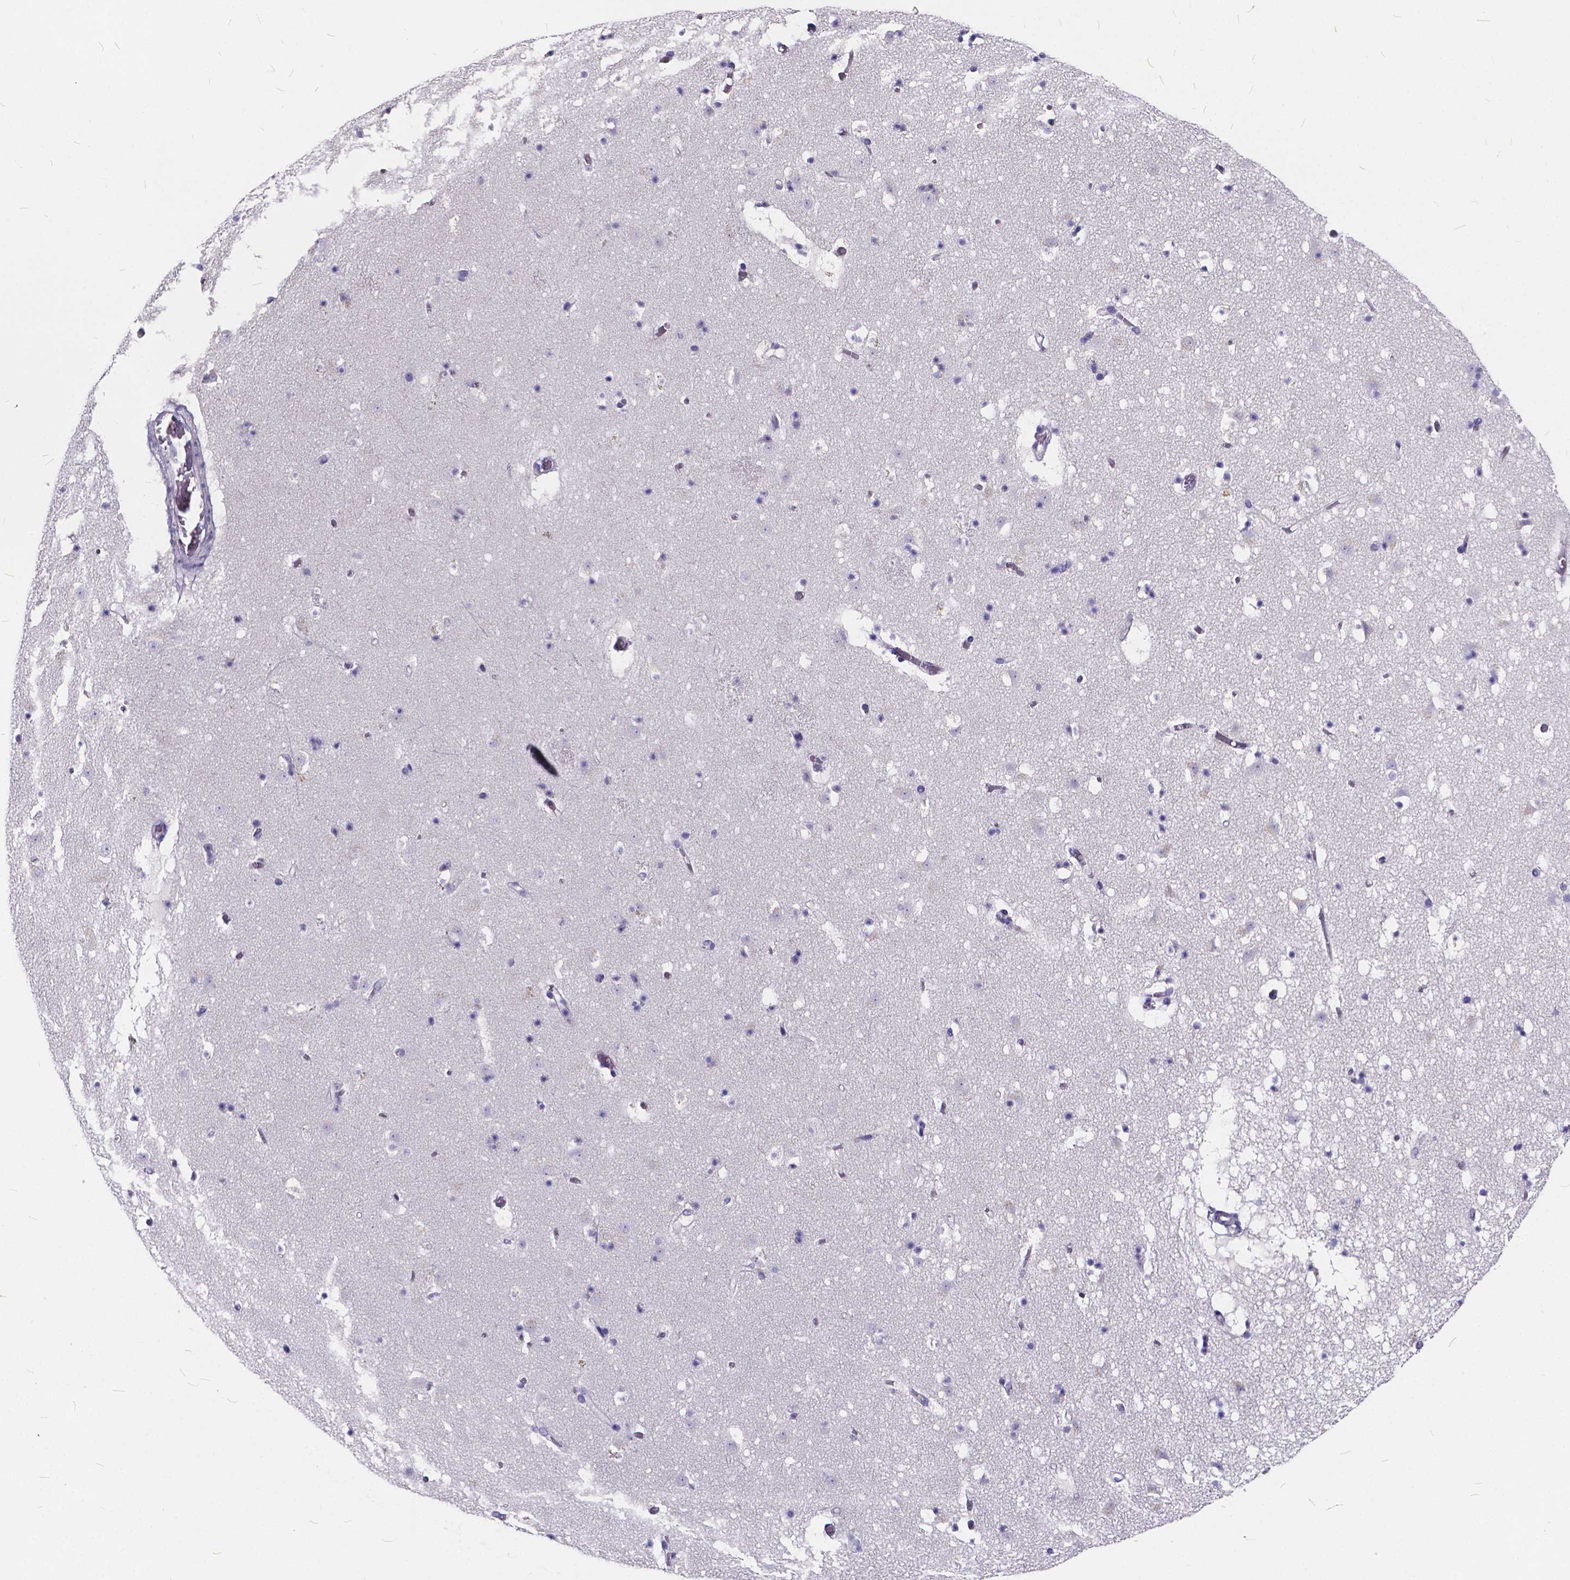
{"staining": {"intensity": "negative", "quantity": "none", "location": "none"}, "tissue": "caudate", "cell_type": "Glial cells", "image_type": "normal", "snomed": [{"axis": "morphology", "description": "Normal tissue, NOS"}, {"axis": "topography", "description": "Lateral ventricle wall"}], "caption": "Glial cells show no significant positivity in benign caudate.", "gene": "SPEF2", "patient": {"sex": "female", "age": 42}}